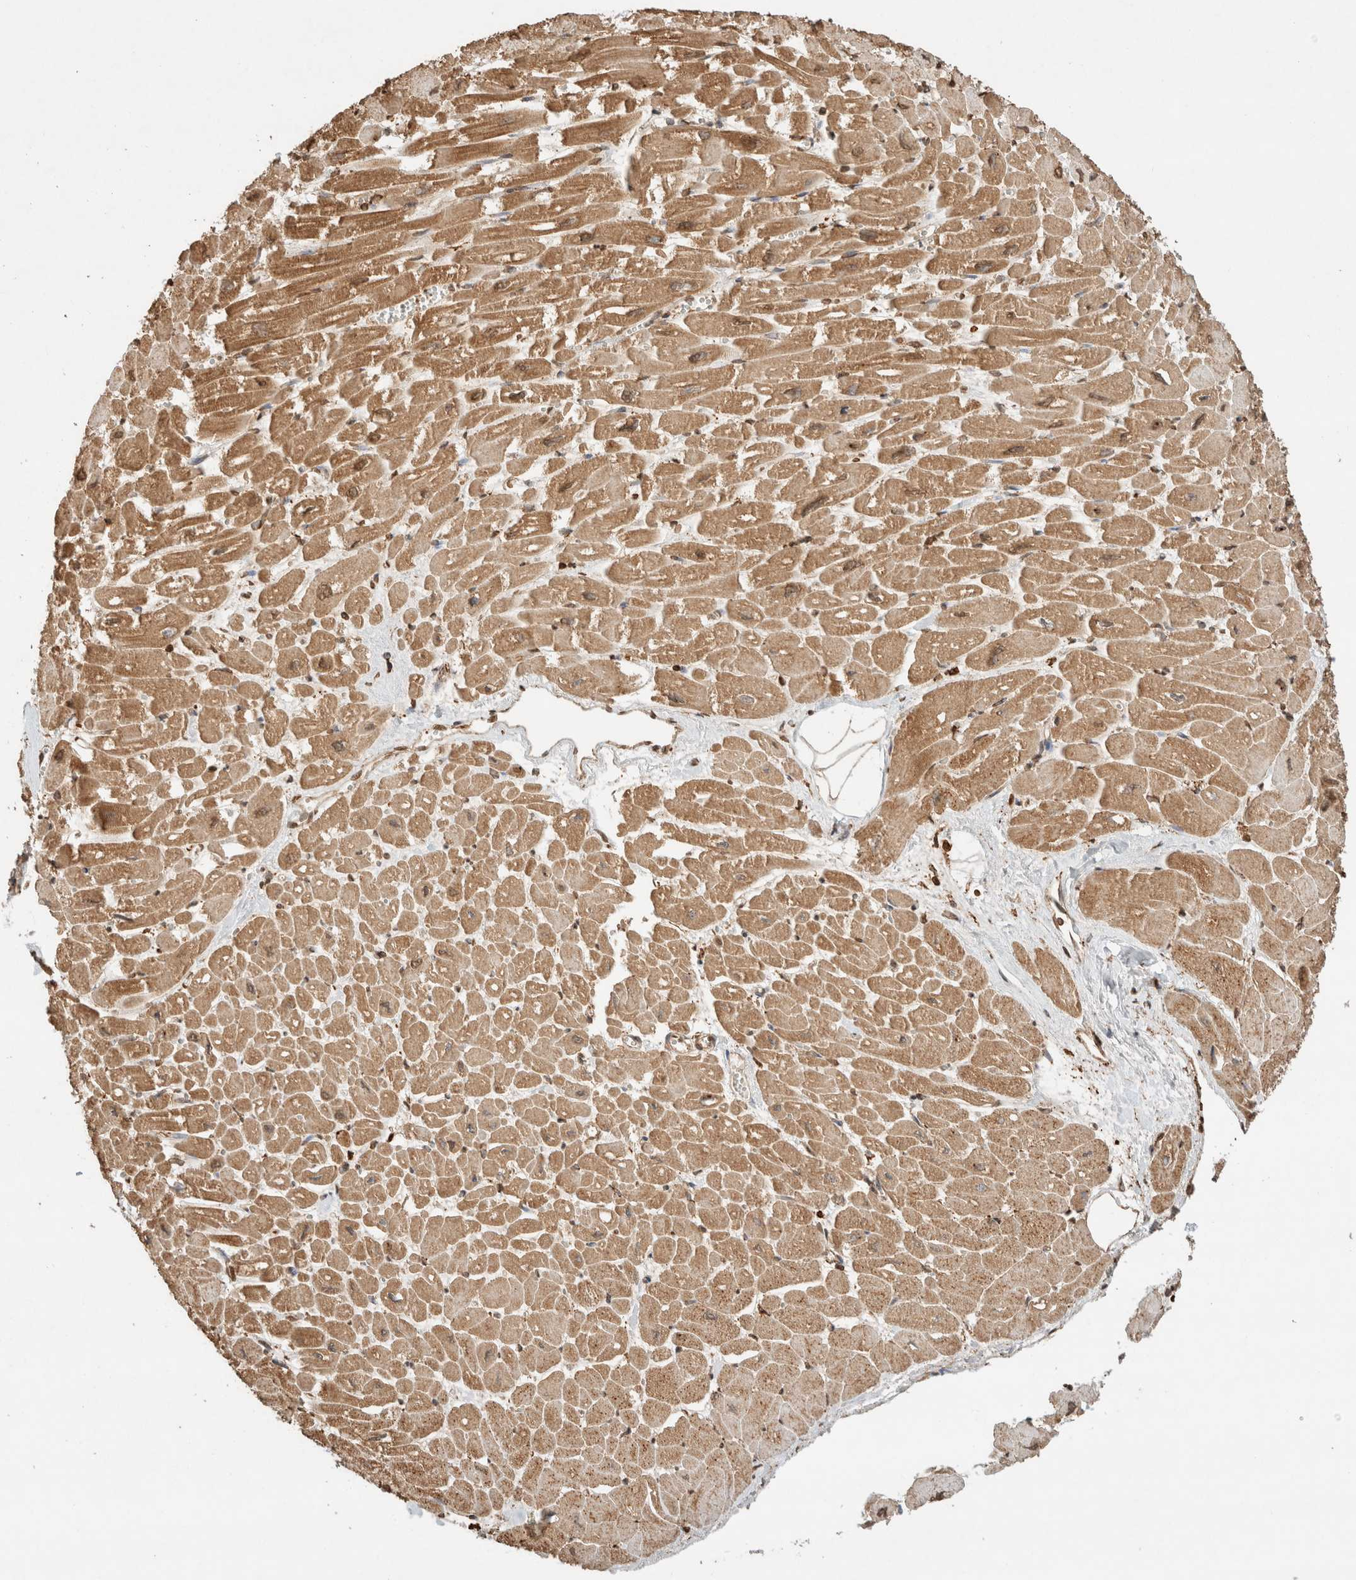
{"staining": {"intensity": "moderate", "quantity": ">75%", "location": "cytoplasmic/membranous"}, "tissue": "heart muscle", "cell_type": "Cardiomyocytes", "image_type": "normal", "snomed": [{"axis": "morphology", "description": "Normal tissue, NOS"}, {"axis": "topography", "description": "Heart"}], "caption": "A micrograph showing moderate cytoplasmic/membranous positivity in approximately >75% of cardiomyocytes in normal heart muscle, as visualized by brown immunohistochemical staining.", "gene": "ERAP1", "patient": {"sex": "male", "age": 54}}